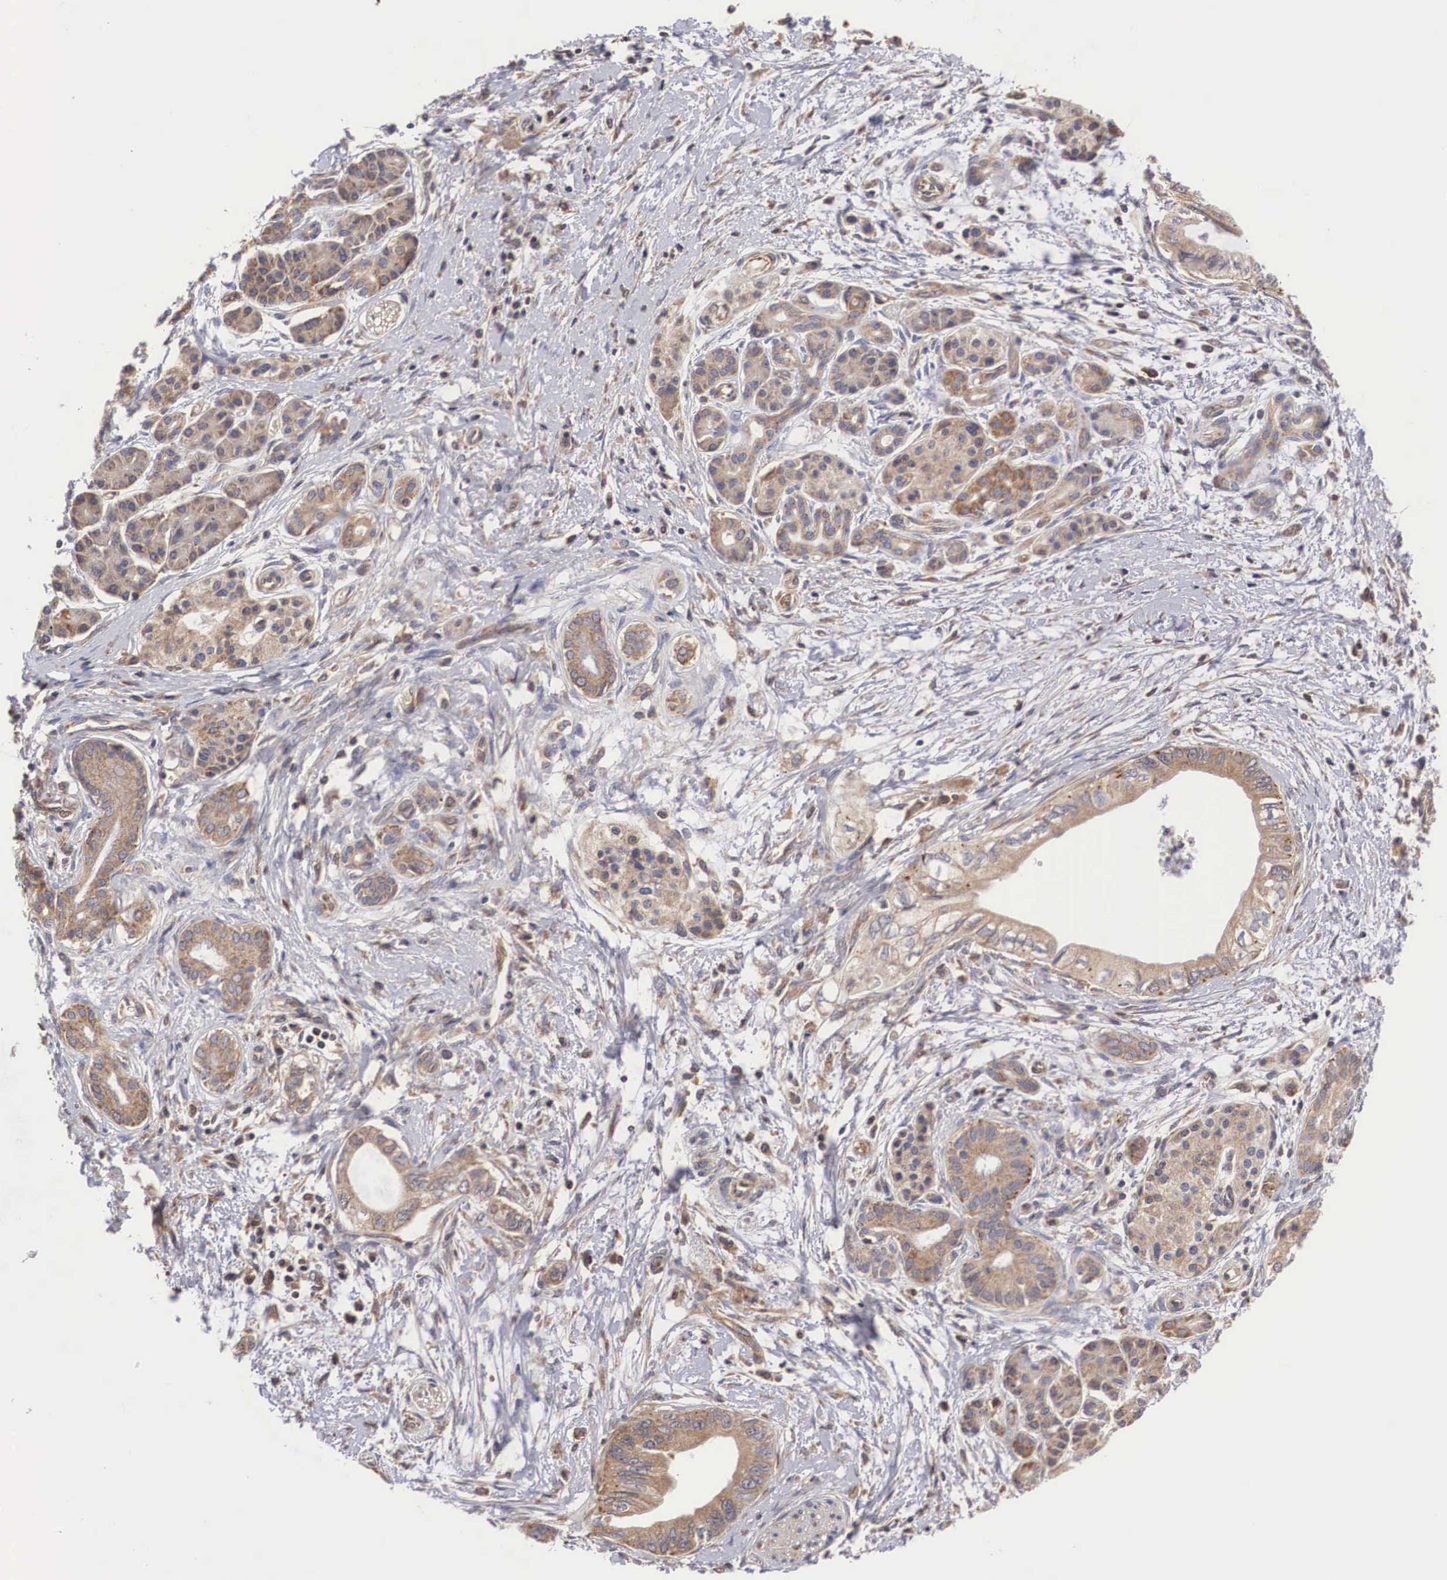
{"staining": {"intensity": "weak", "quantity": ">75%", "location": "cytoplasmic/membranous"}, "tissue": "pancreatic cancer", "cell_type": "Tumor cells", "image_type": "cancer", "snomed": [{"axis": "morphology", "description": "Adenocarcinoma, NOS"}, {"axis": "topography", "description": "Pancreas"}], "caption": "Immunohistochemistry (IHC) (DAB (3,3'-diaminobenzidine)) staining of pancreatic adenocarcinoma displays weak cytoplasmic/membranous protein expression in approximately >75% of tumor cells. The staining was performed using DAB to visualize the protein expression in brown, while the nuclei were stained in blue with hematoxylin (Magnification: 20x).", "gene": "DHRS1", "patient": {"sex": "female", "age": 66}}